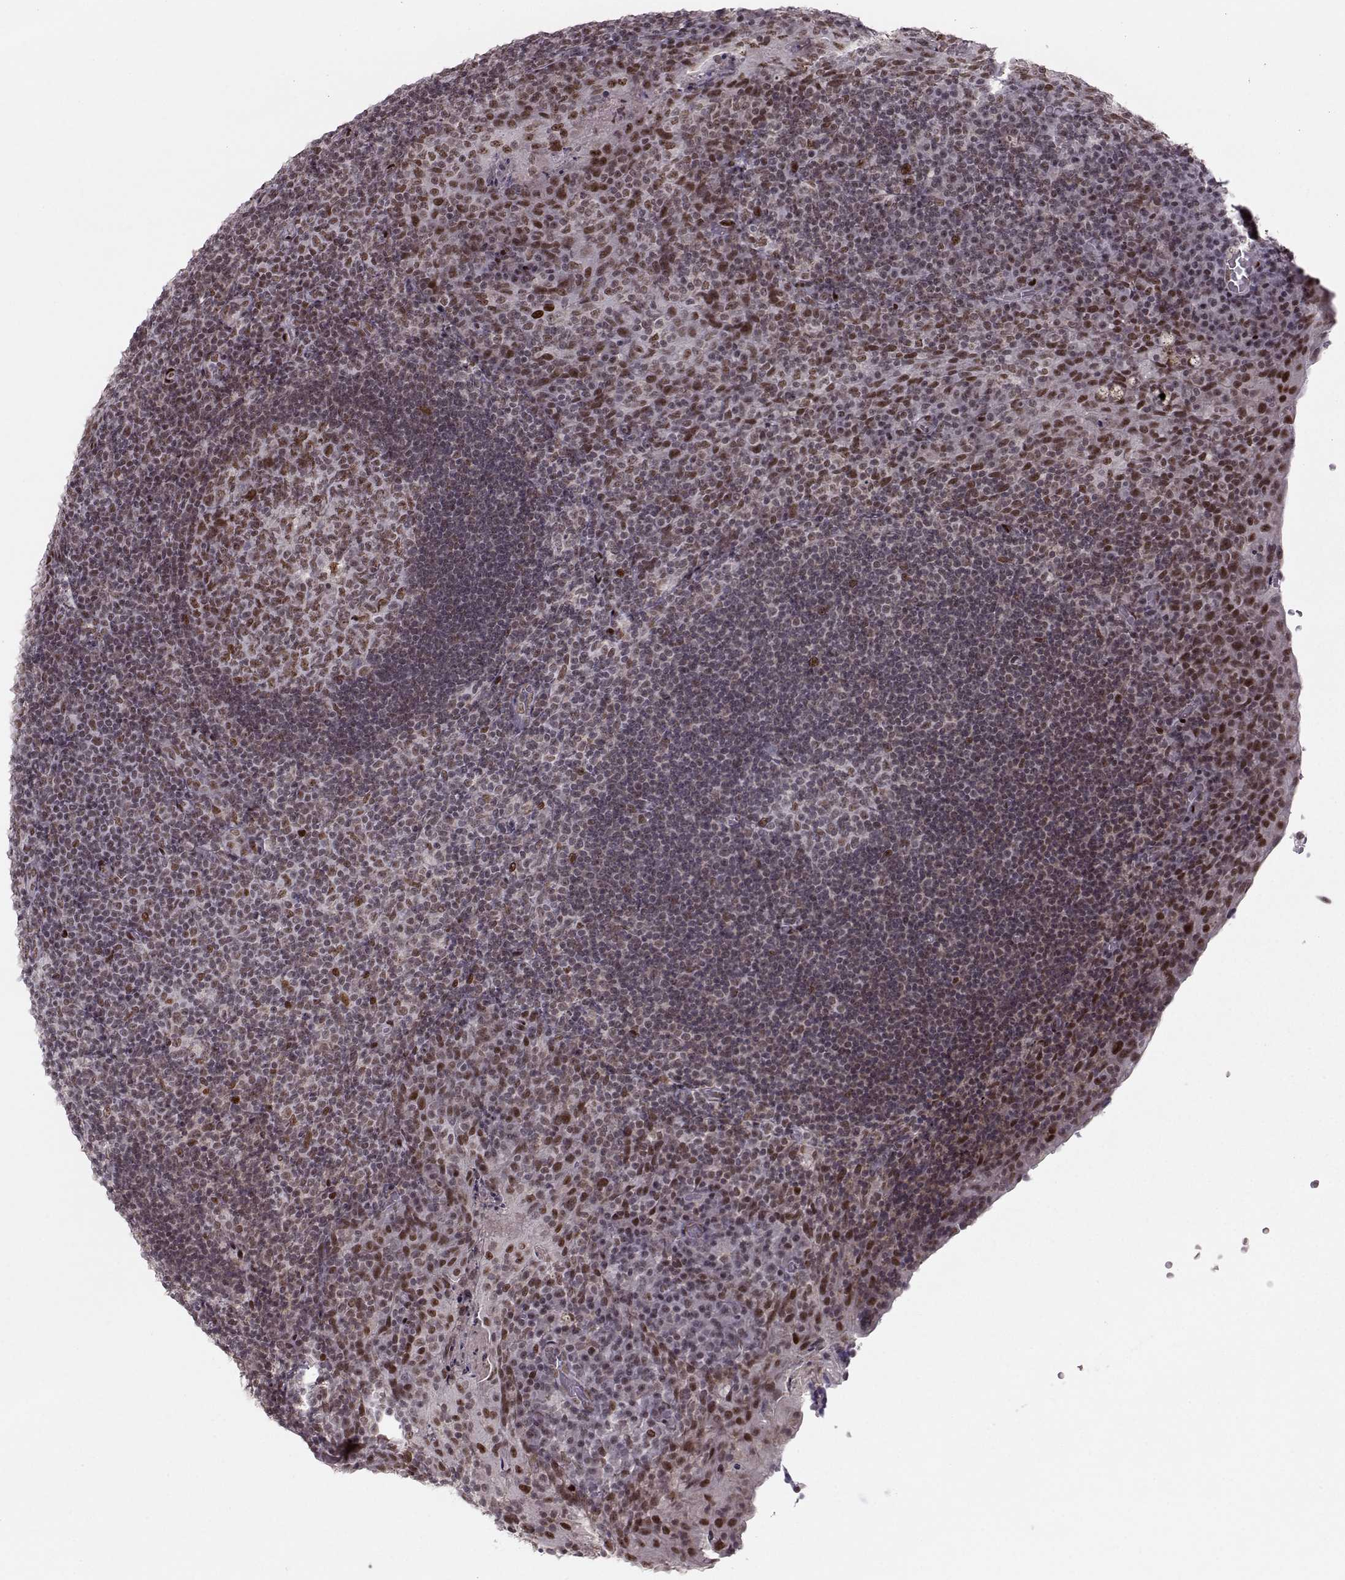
{"staining": {"intensity": "moderate", "quantity": "25%-75%", "location": "nuclear"}, "tissue": "tonsil", "cell_type": "Germinal center cells", "image_type": "normal", "snomed": [{"axis": "morphology", "description": "Normal tissue, NOS"}, {"axis": "topography", "description": "Tonsil"}], "caption": "The histopathology image reveals staining of normal tonsil, revealing moderate nuclear protein staining (brown color) within germinal center cells. (Brightfield microscopy of DAB IHC at high magnification).", "gene": "SNAPC2", "patient": {"sex": "male", "age": 17}}